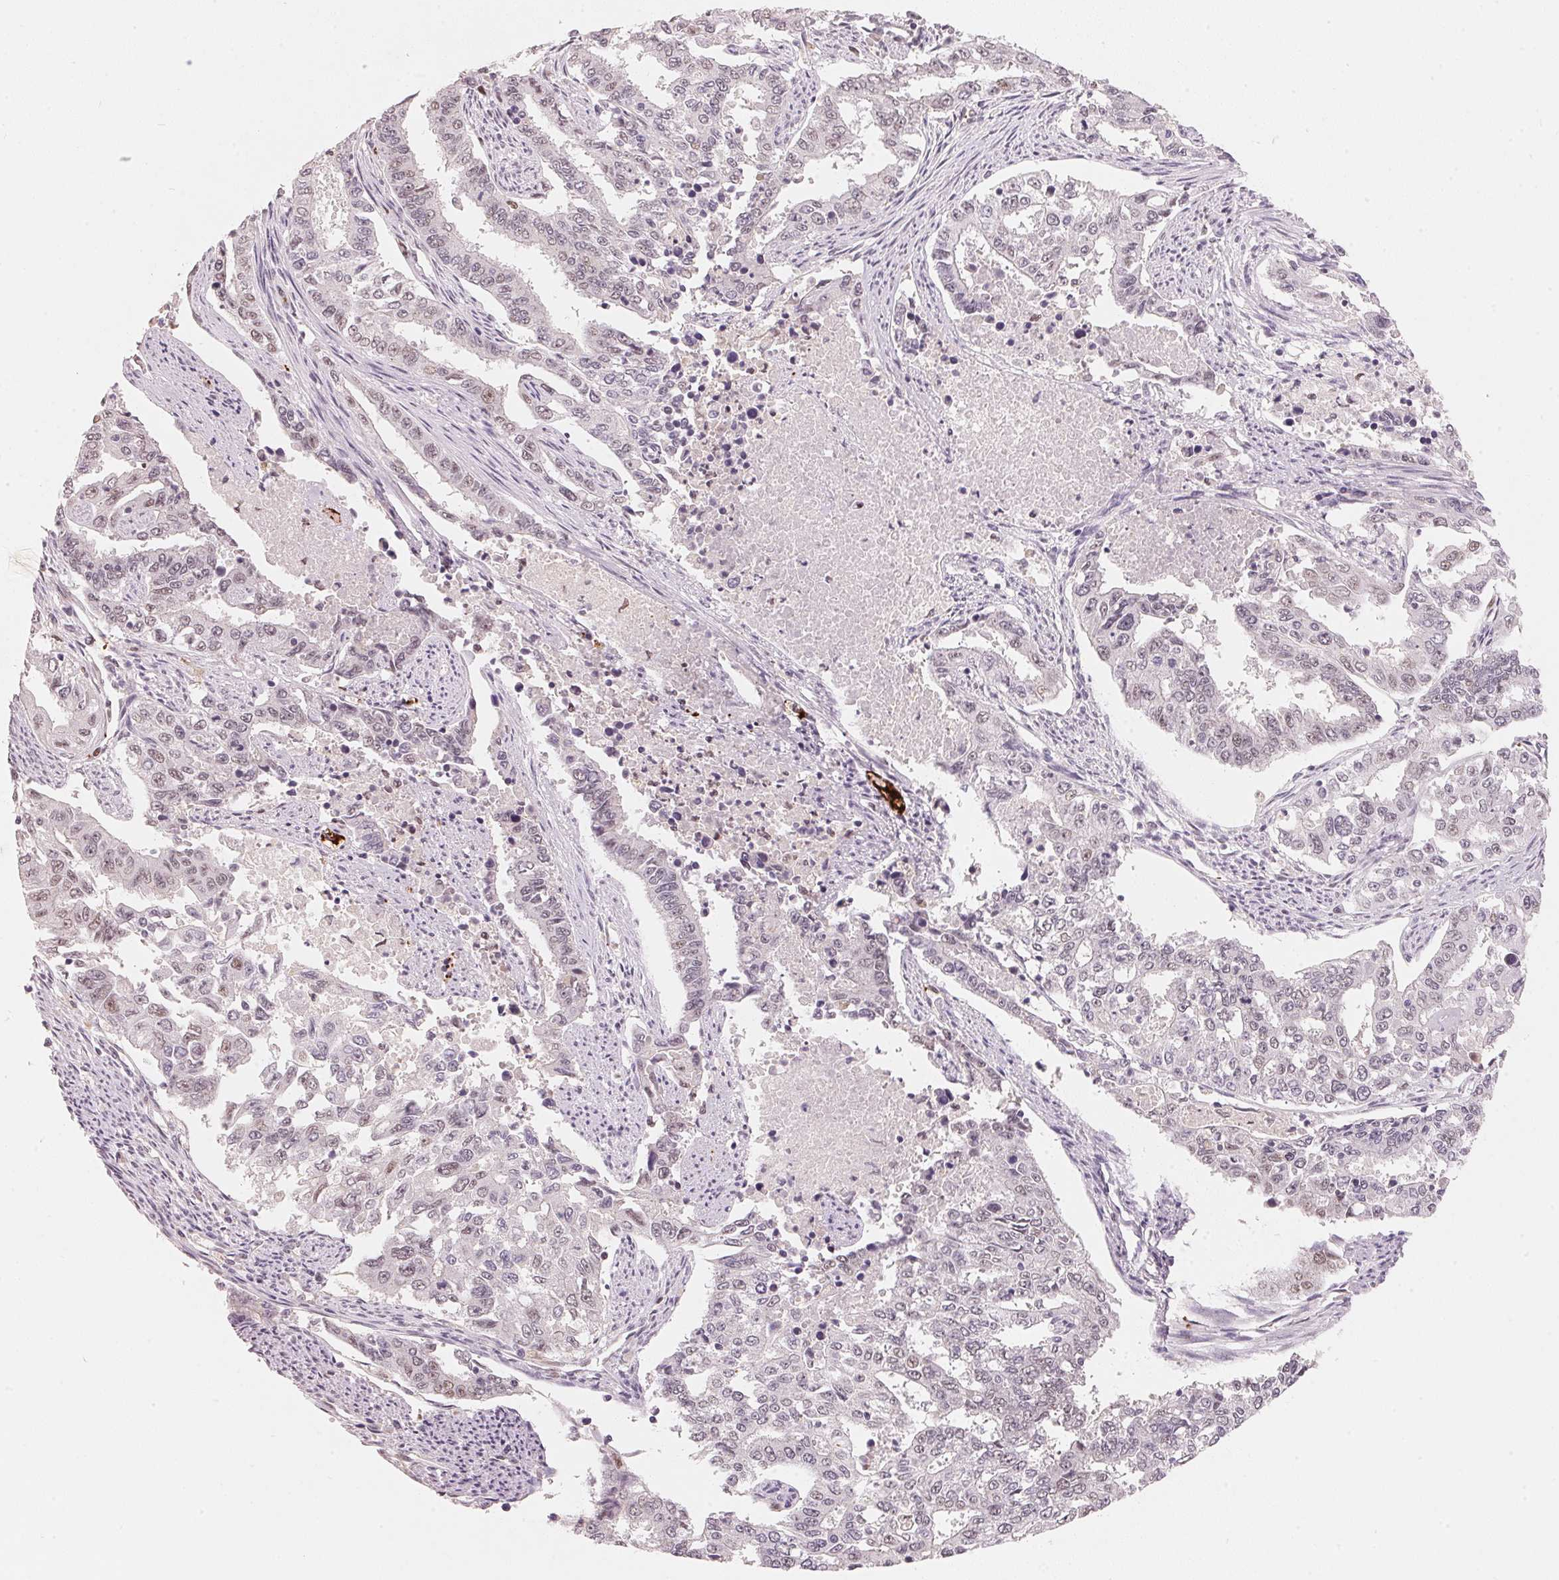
{"staining": {"intensity": "negative", "quantity": "none", "location": "none"}, "tissue": "endometrial cancer", "cell_type": "Tumor cells", "image_type": "cancer", "snomed": [{"axis": "morphology", "description": "Adenocarcinoma, NOS"}, {"axis": "topography", "description": "Uterus"}], "caption": "Endometrial cancer was stained to show a protein in brown. There is no significant staining in tumor cells.", "gene": "ARHGAP22", "patient": {"sex": "female", "age": 59}}